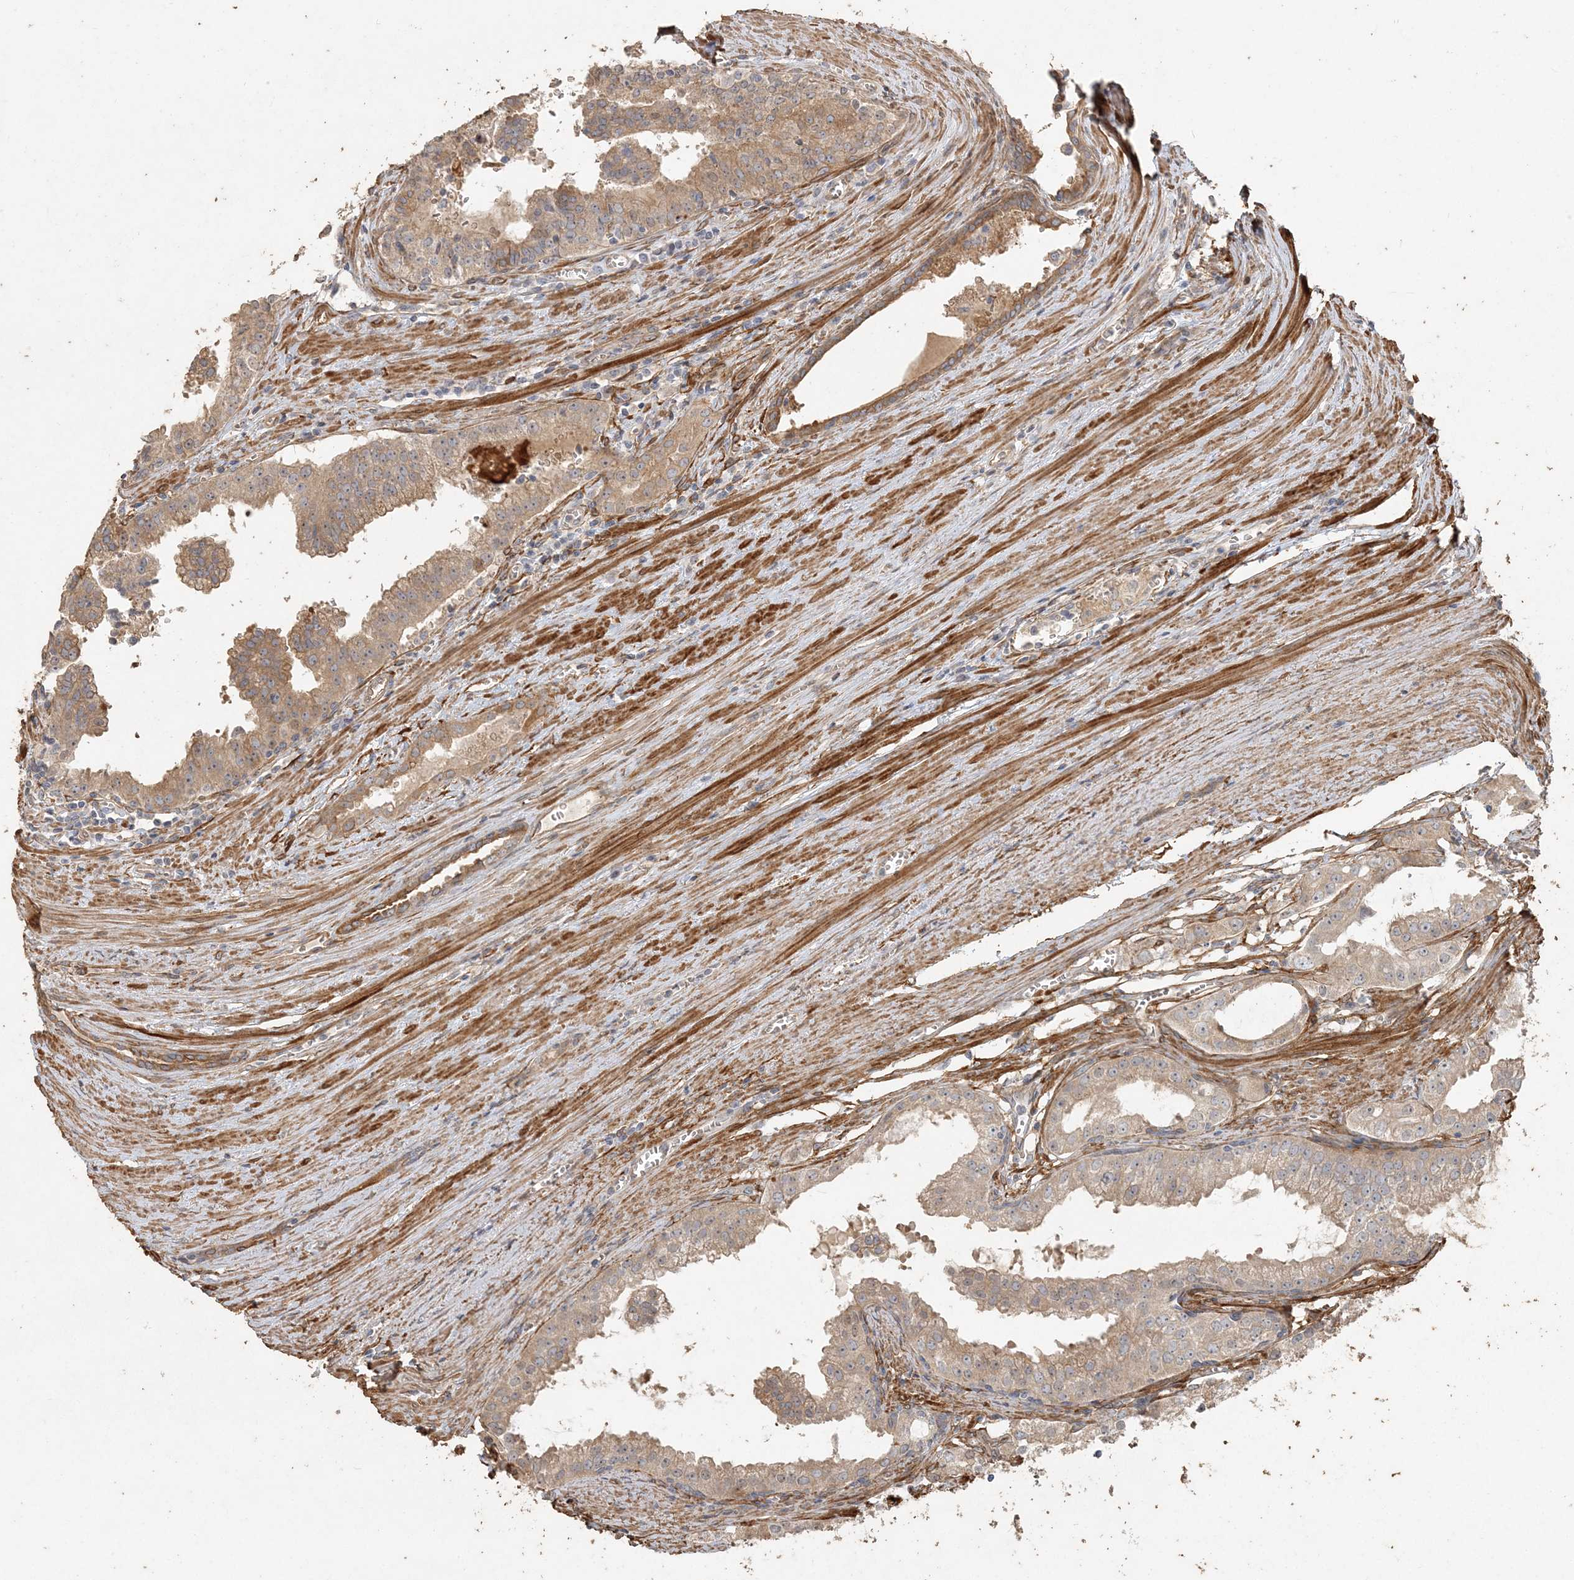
{"staining": {"intensity": "weak", "quantity": ">75%", "location": "cytoplasmic/membranous"}, "tissue": "prostate cancer", "cell_type": "Tumor cells", "image_type": "cancer", "snomed": [{"axis": "morphology", "description": "Adenocarcinoma, High grade"}, {"axis": "topography", "description": "Prostate"}], "caption": "IHC of human high-grade adenocarcinoma (prostate) displays low levels of weak cytoplasmic/membranous positivity in approximately >75% of tumor cells.", "gene": "RNF145", "patient": {"sex": "male", "age": 68}}